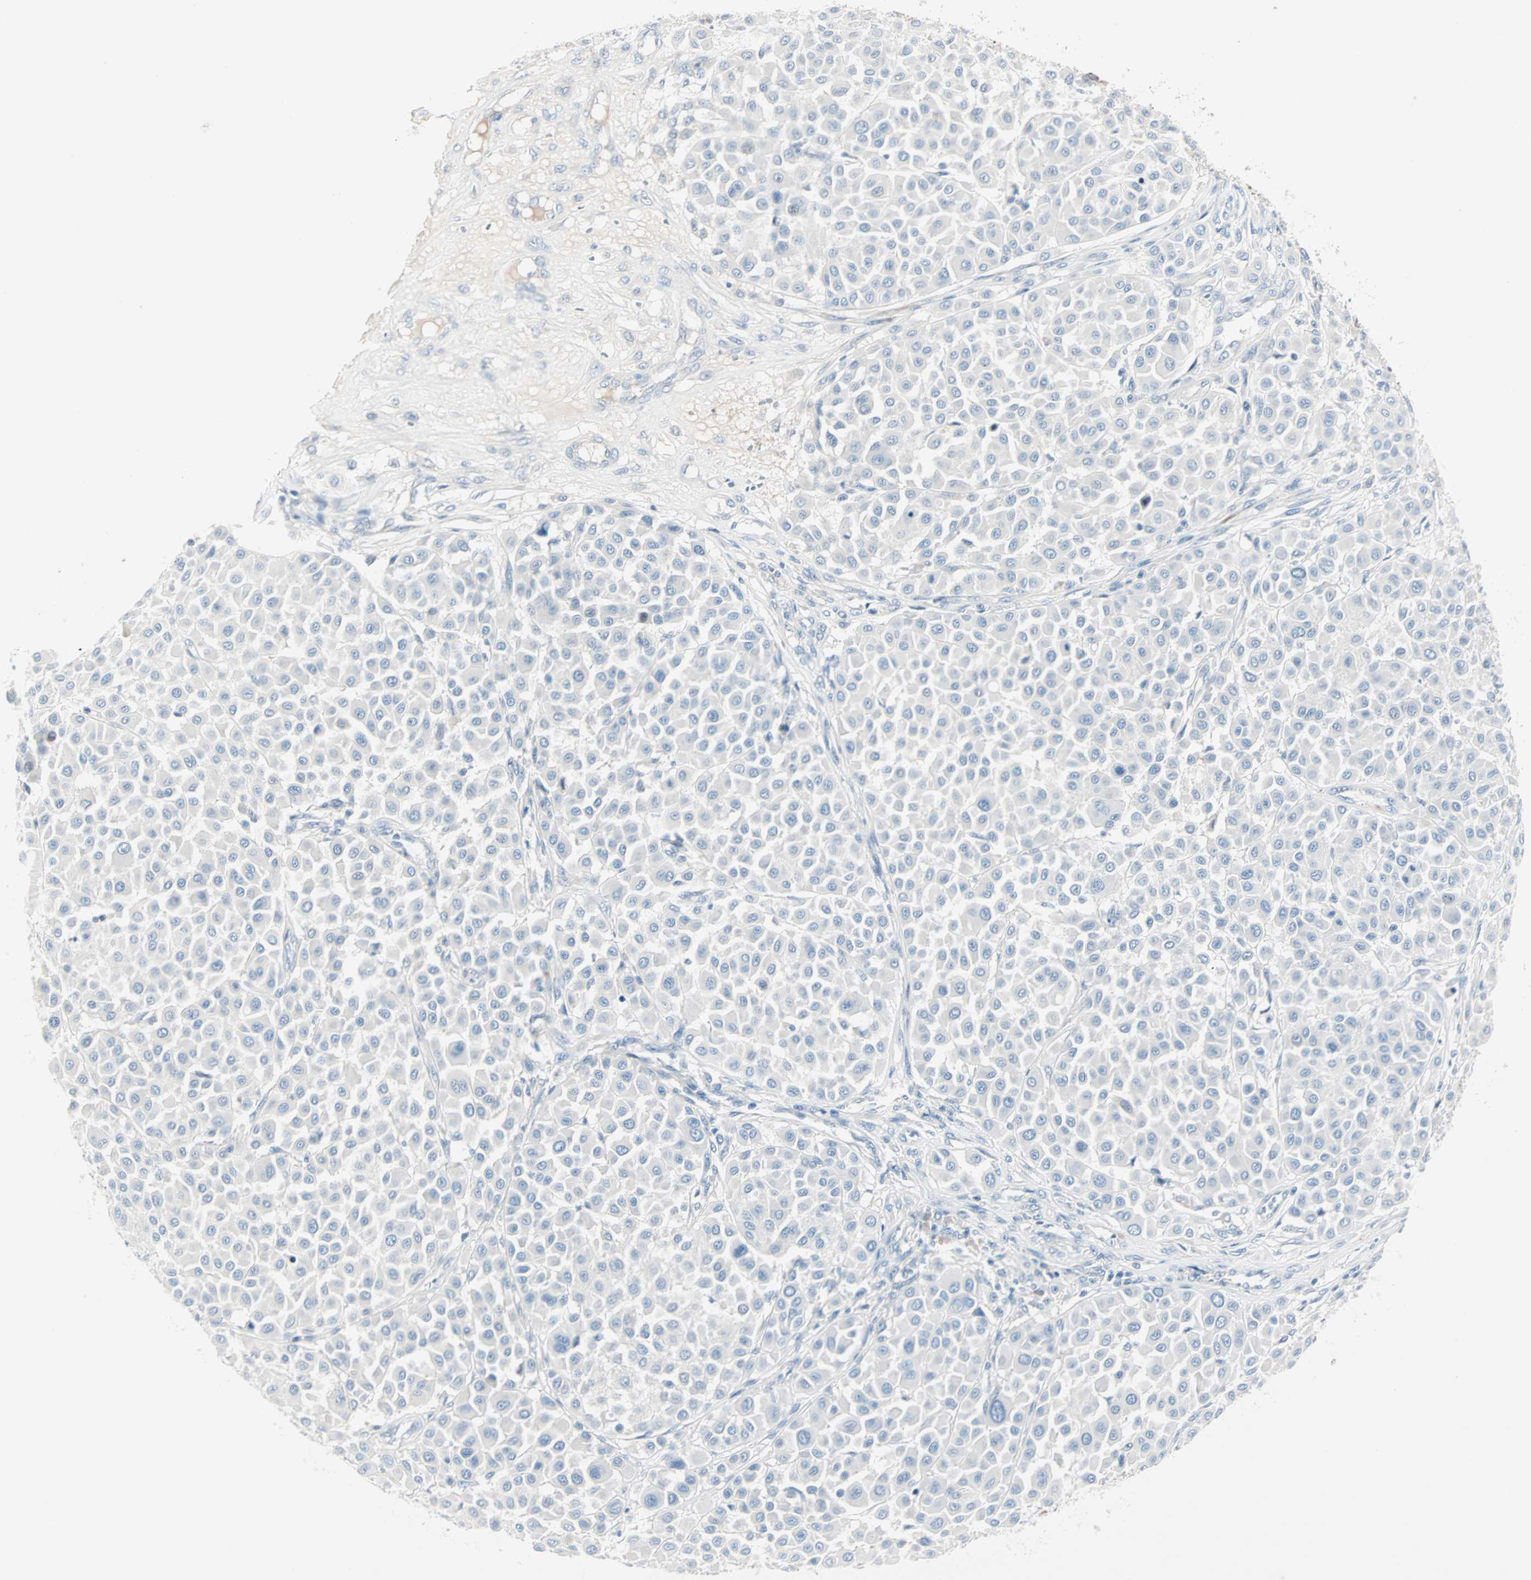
{"staining": {"intensity": "negative", "quantity": "none", "location": "none"}, "tissue": "melanoma", "cell_type": "Tumor cells", "image_type": "cancer", "snomed": [{"axis": "morphology", "description": "Malignant melanoma, Metastatic site"}, {"axis": "topography", "description": "Soft tissue"}], "caption": "Micrograph shows no significant protein staining in tumor cells of malignant melanoma (metastatic site).", "gene": "NEFH", "patient": {"sex": "male", "age": 41}}